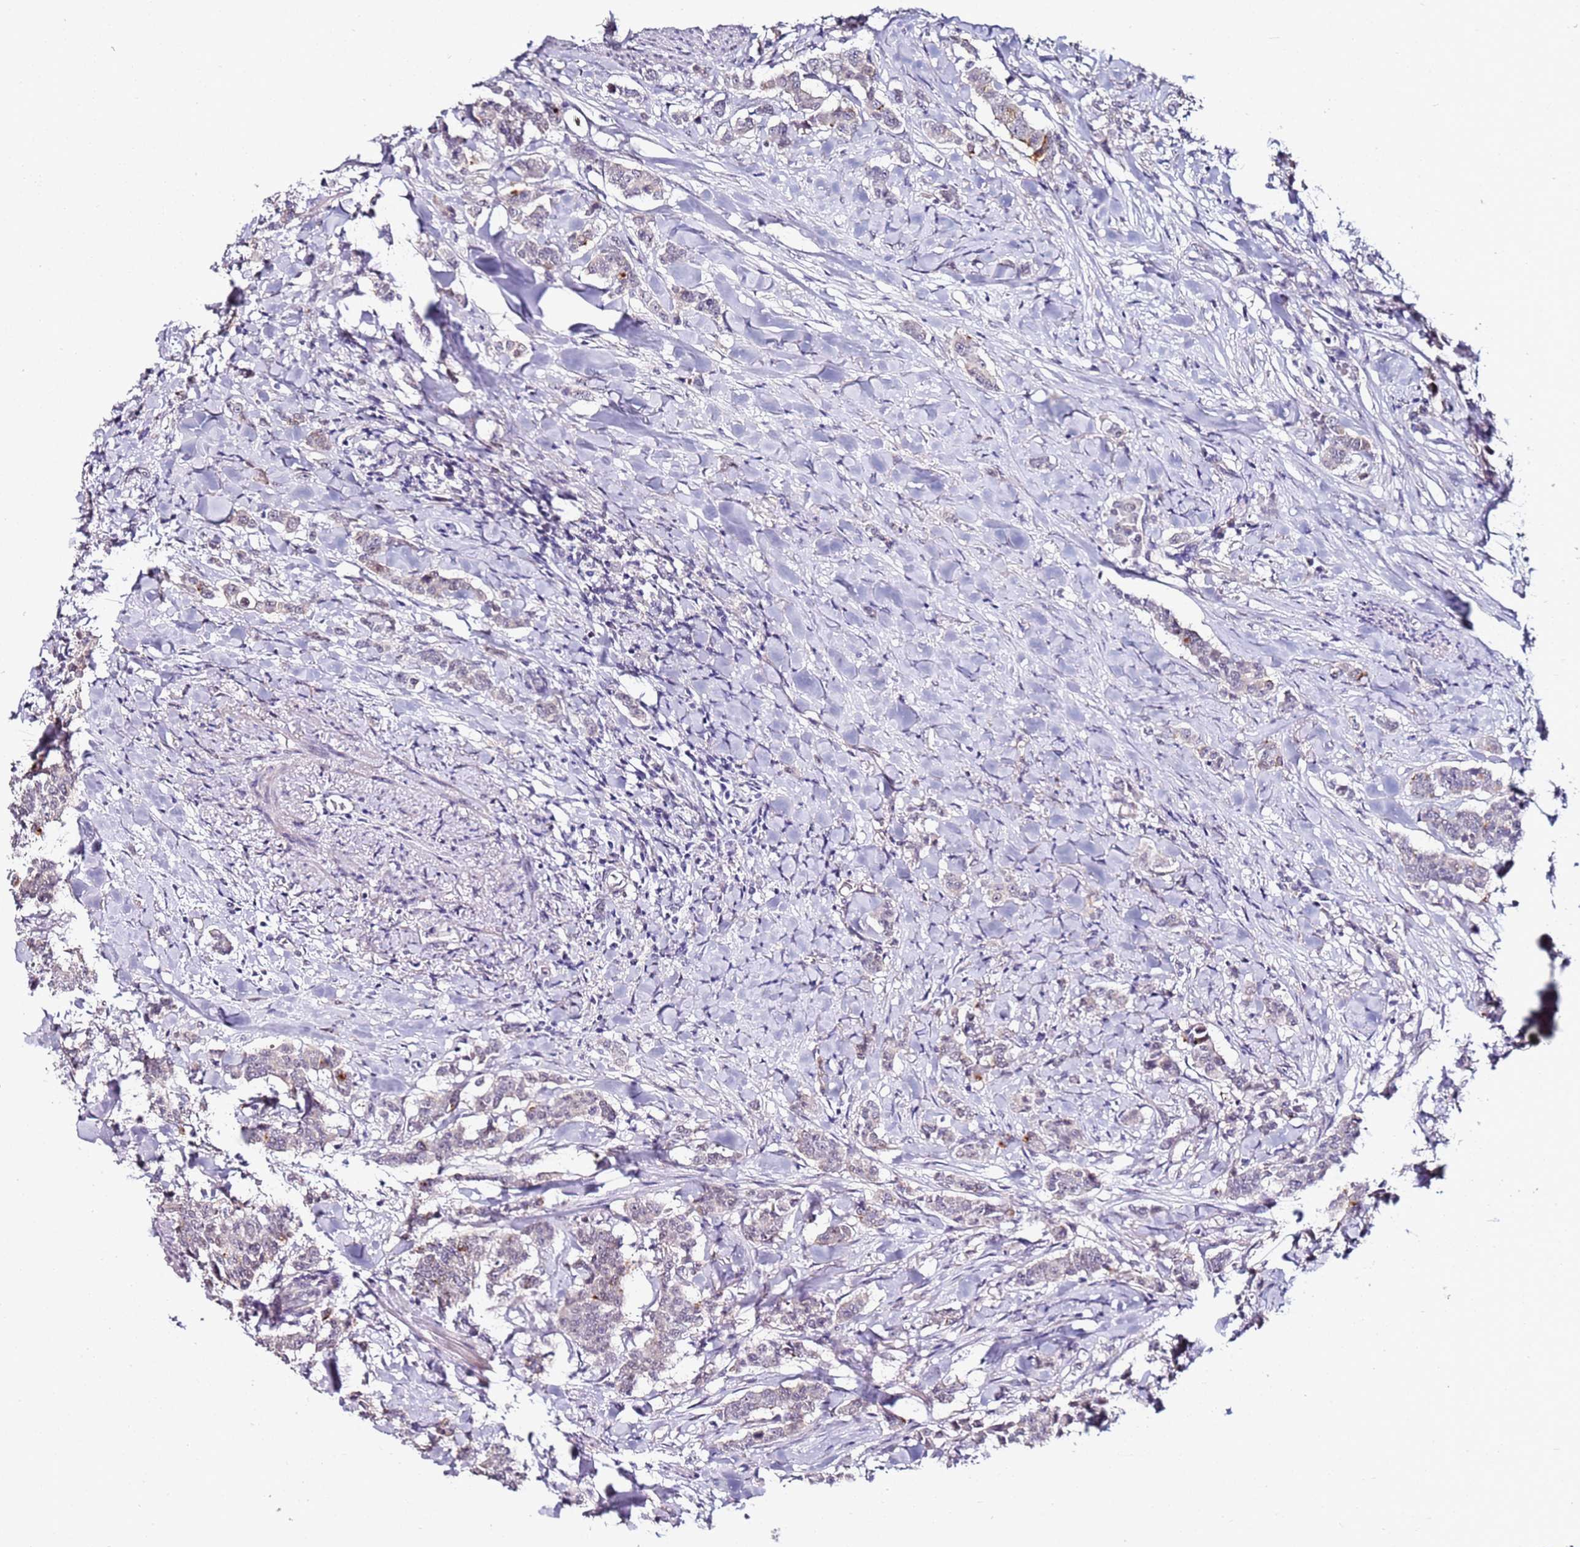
{"staining": {"intensity": "moderate", "quantity": "<25%", "location": "cytoplasmic/membranous"}, "tissue": "breast cancer", "cell_type": "Tumor cells", "image_type": "cancer", "snomed": [{"axis": "morphology", "description": "Duct carcinoma"}, {"axis": "topography", "description": "Breast"}], "caption": "Human intraductal carcinoma (breast) stained for a protein (brown) demonstrates moderate cytoplasmic/membranous positive staining in about <25% of tumor cells.", "gene": "DUSP28", "patient": {"sex": "female", "age": 40}}